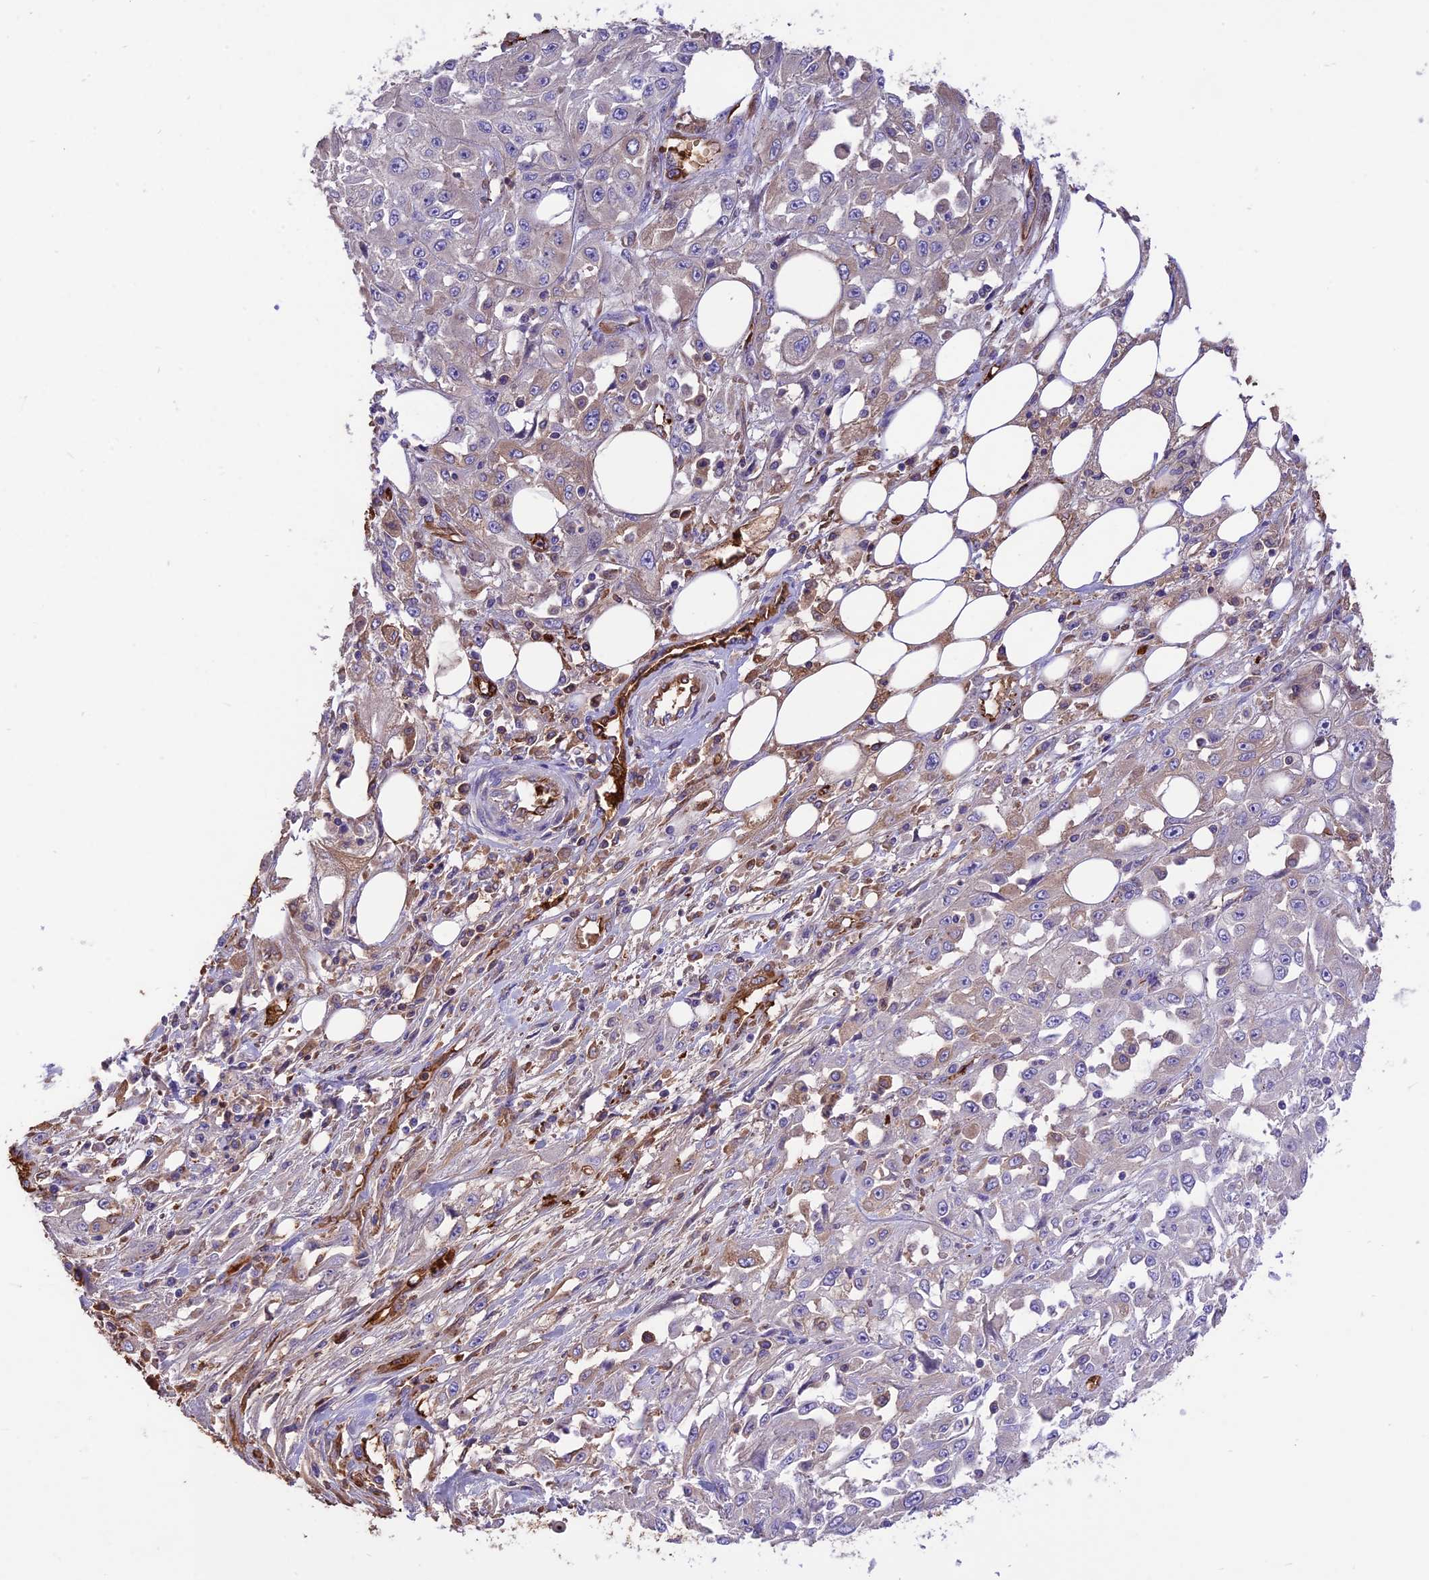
{"staining": {"intensity": "negative", "quantity": "none", "location": "none"}, "tissue": "skin cancer", "cell_type": "Tumor cells", "image_type": "cancer", "snomed": [{"axis": "morphology", "description": "Squamous cell carcinoma, NOS"}, {"axis": "morphology", "description": "Squamous cell carcinoma, metastatic, NOS"}, {"axis": "topography", "description": "Skin"}, {"axis": "topography", "description": "Lymph node"}], "caption": "Tumor cells are negative for protein expression in human squamous cell carcinoma (skin). (IHC, brightfield microscopy, high magnification).", "gene": "TTC4", "patient": {"sex": "male", "age": 75}}